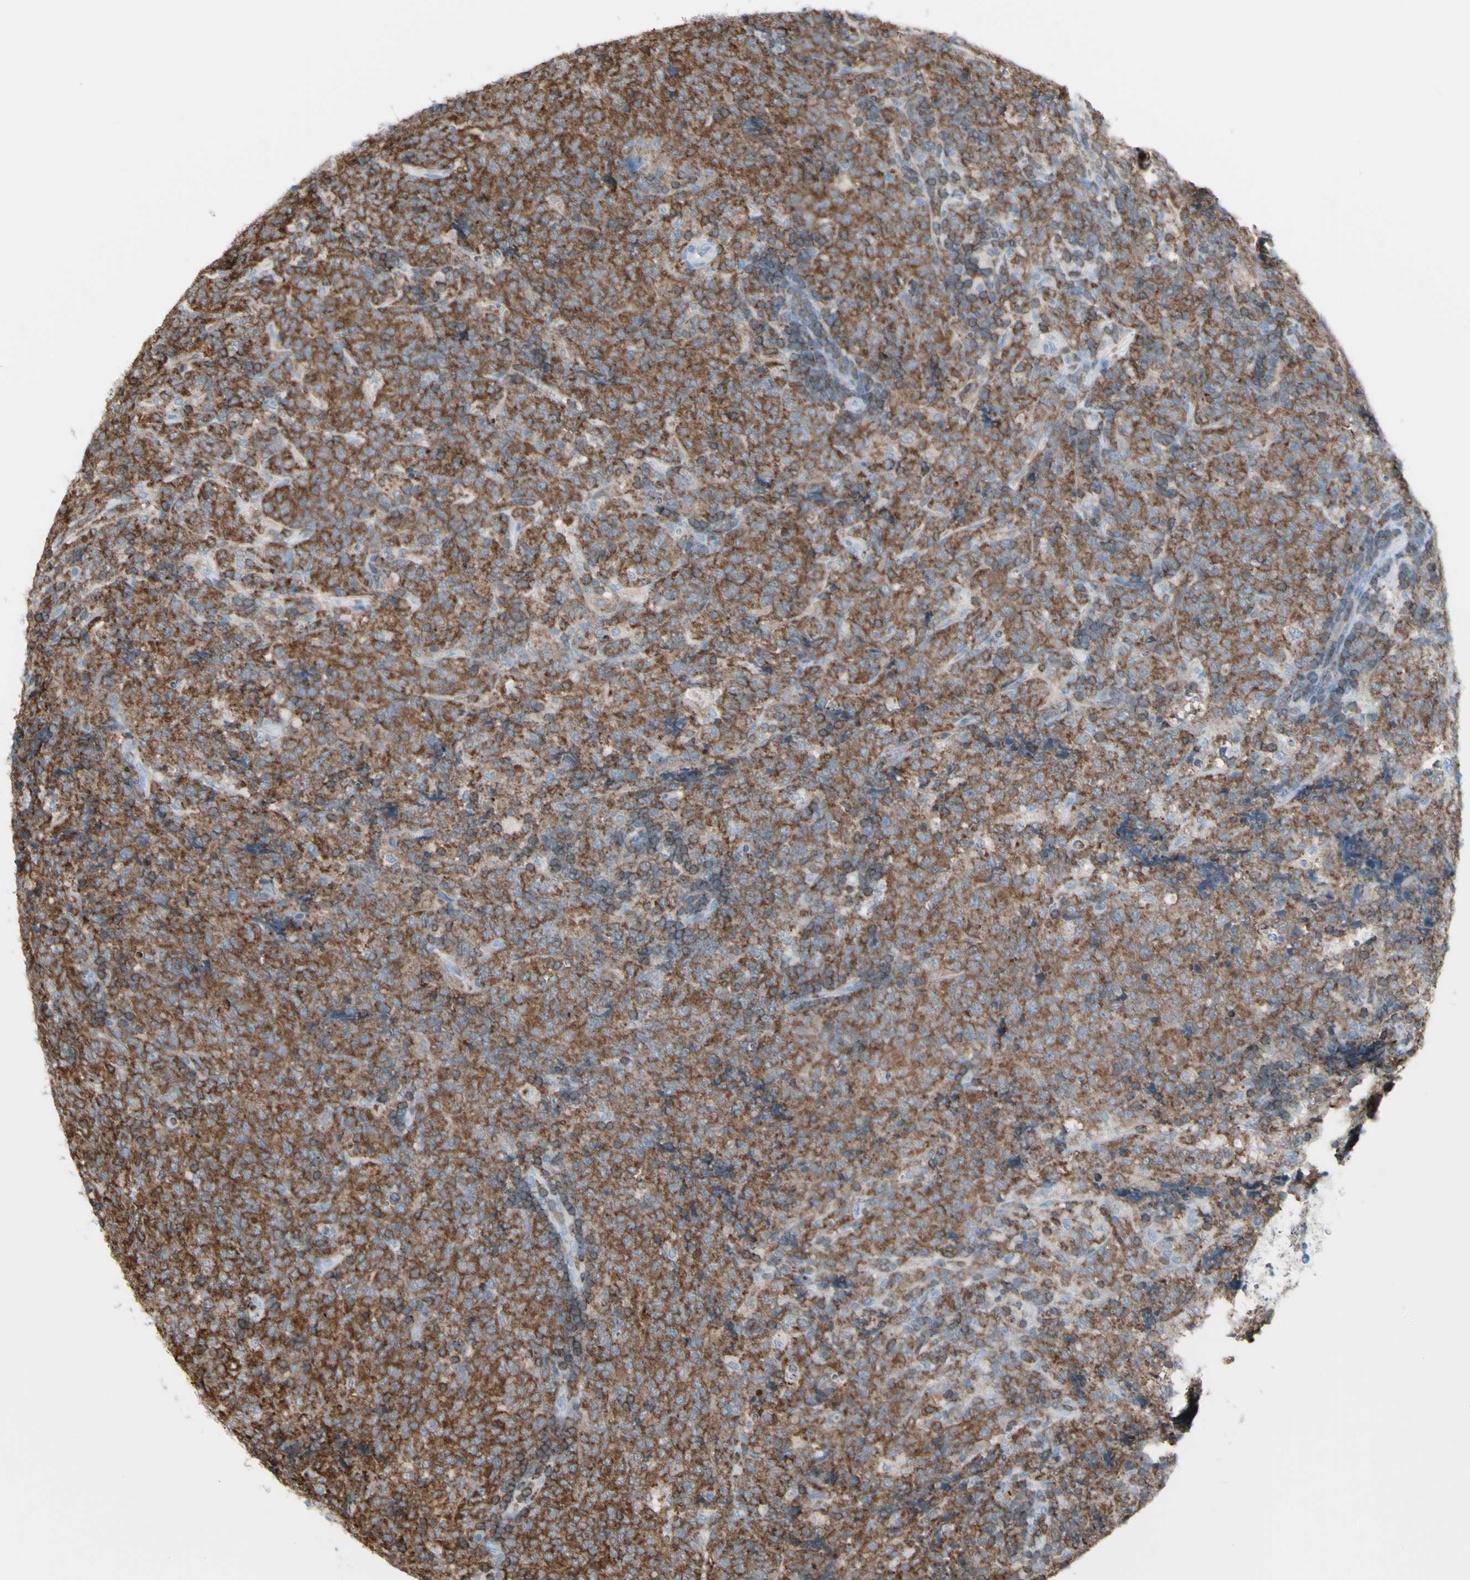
{"staining": {"intensity": "strong", "quantity": ">75%", "location": "cytoplasmic/membranous"}, "tissue": "lymphoma", "cell_type": "Tumor cells", "image_type": "cancer", "snomed": [{"axis": "morphology", "description": "Malignant lymphoma, non-Hodgkin's type, High grade"}, {"axis": "topography", "description": "Tonsil"}], "caption": "Malignant lymphoma, non-Hodgkin's type (high-grade) was stained to show a protein in brown. There is high levels of strong cytoplasmic/membranous staining in approximately >75% of tumor cells. Ihc stains the protein of interest in brown and the nuclei are stained blue.", "gene": "NRG1", "patient": {"sex": "female", "age": 36}}